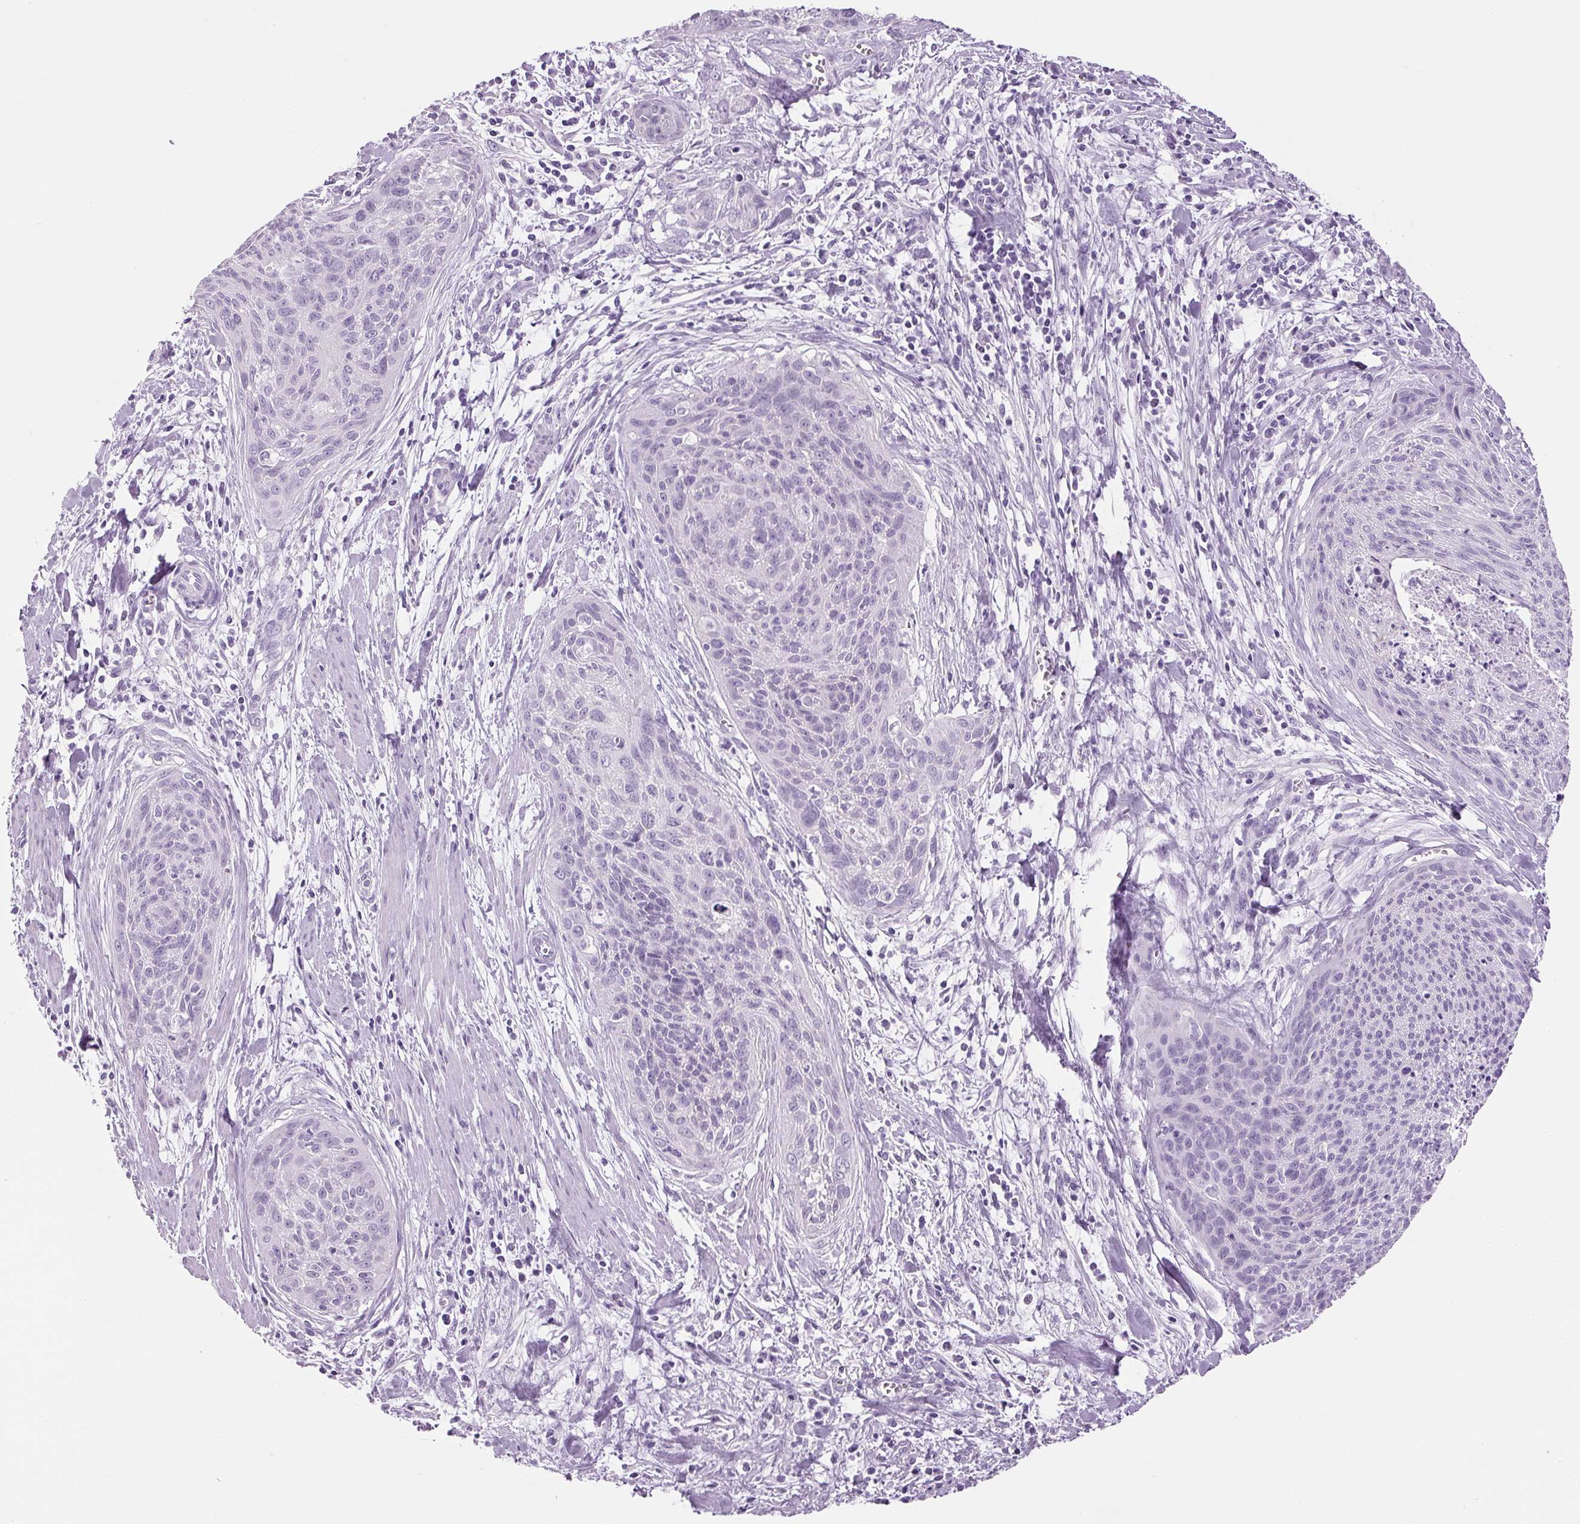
{"staining": {"intensity": "negative", "quantity": "none", "location": "none"}, "tissue": "cervical cancer", "cell_type": "Tumor cells", "image_type": "cancer", "snomed": [{"axis": "morphology", "description": "Squamous cell carcinoma, NOS"}, {"axis": "topography", "description": "Cervix"}], "caption": "There is no significant staining in tumor cells of cervical cancer (squamous cell carcinoma).", "gene": "PPP1R1A", "patient": {"sex": "female", "age": 55}}